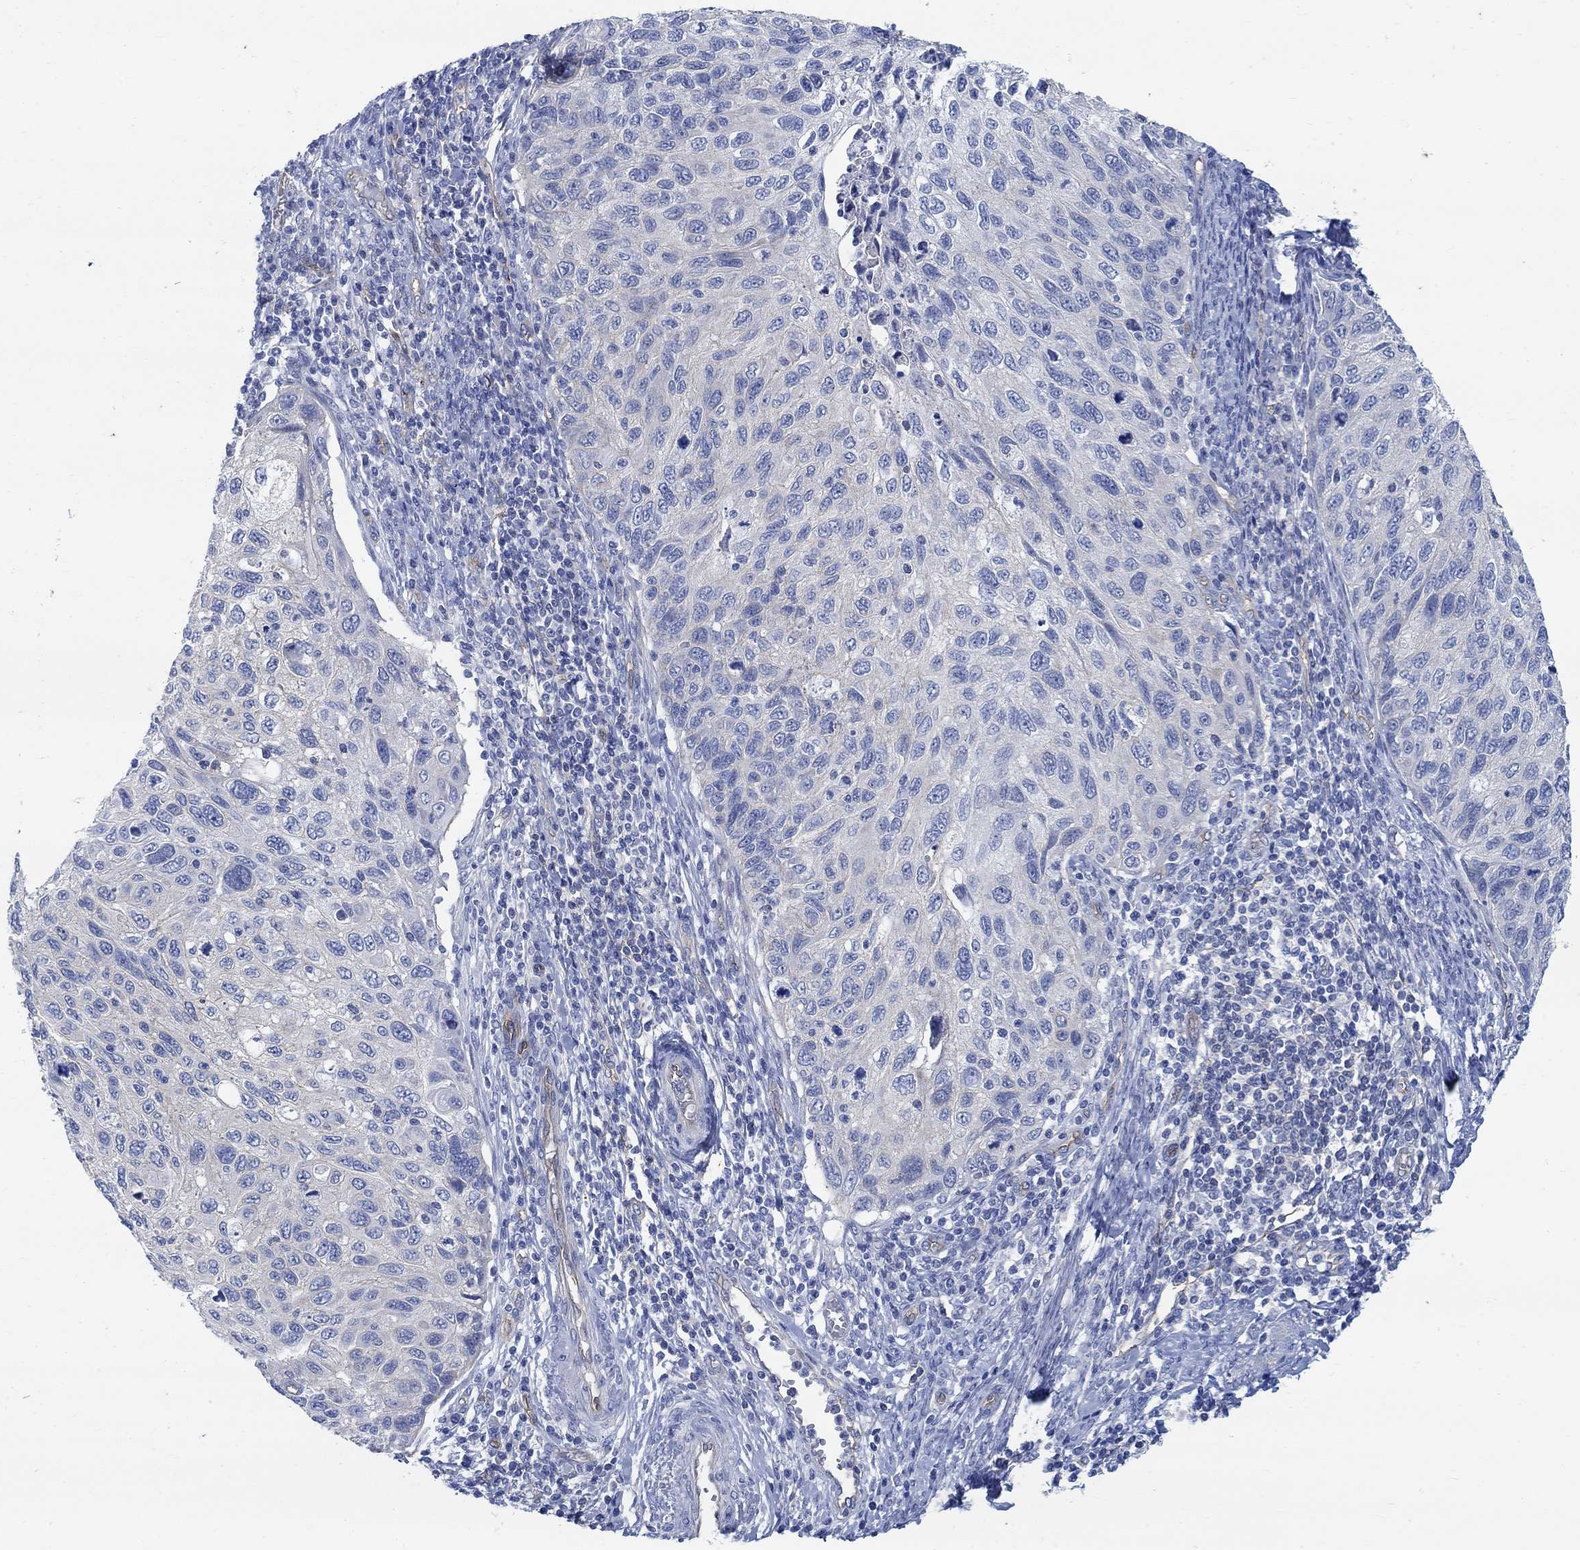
{"staining": {"intensity": "negative", "quantity": "none", "location": "none"}, "tissue": "cervical cancer", "cell_type": "Tumor cells", "image_type": "cancer", "snomed": [{"axis": "morphology", "description": "Squamous cell carcinoma, NOS"}, {"axis": "topography", "description": "Cervix"}], "caption": "Immunohistochemistry micrograph of cervical cancer (squamous cell carcinoma) stained for a protein (brown), which displays no staining in tumor cells.", "gene": "TMEM198", "patient": {"sex": "female", "age": 70}}